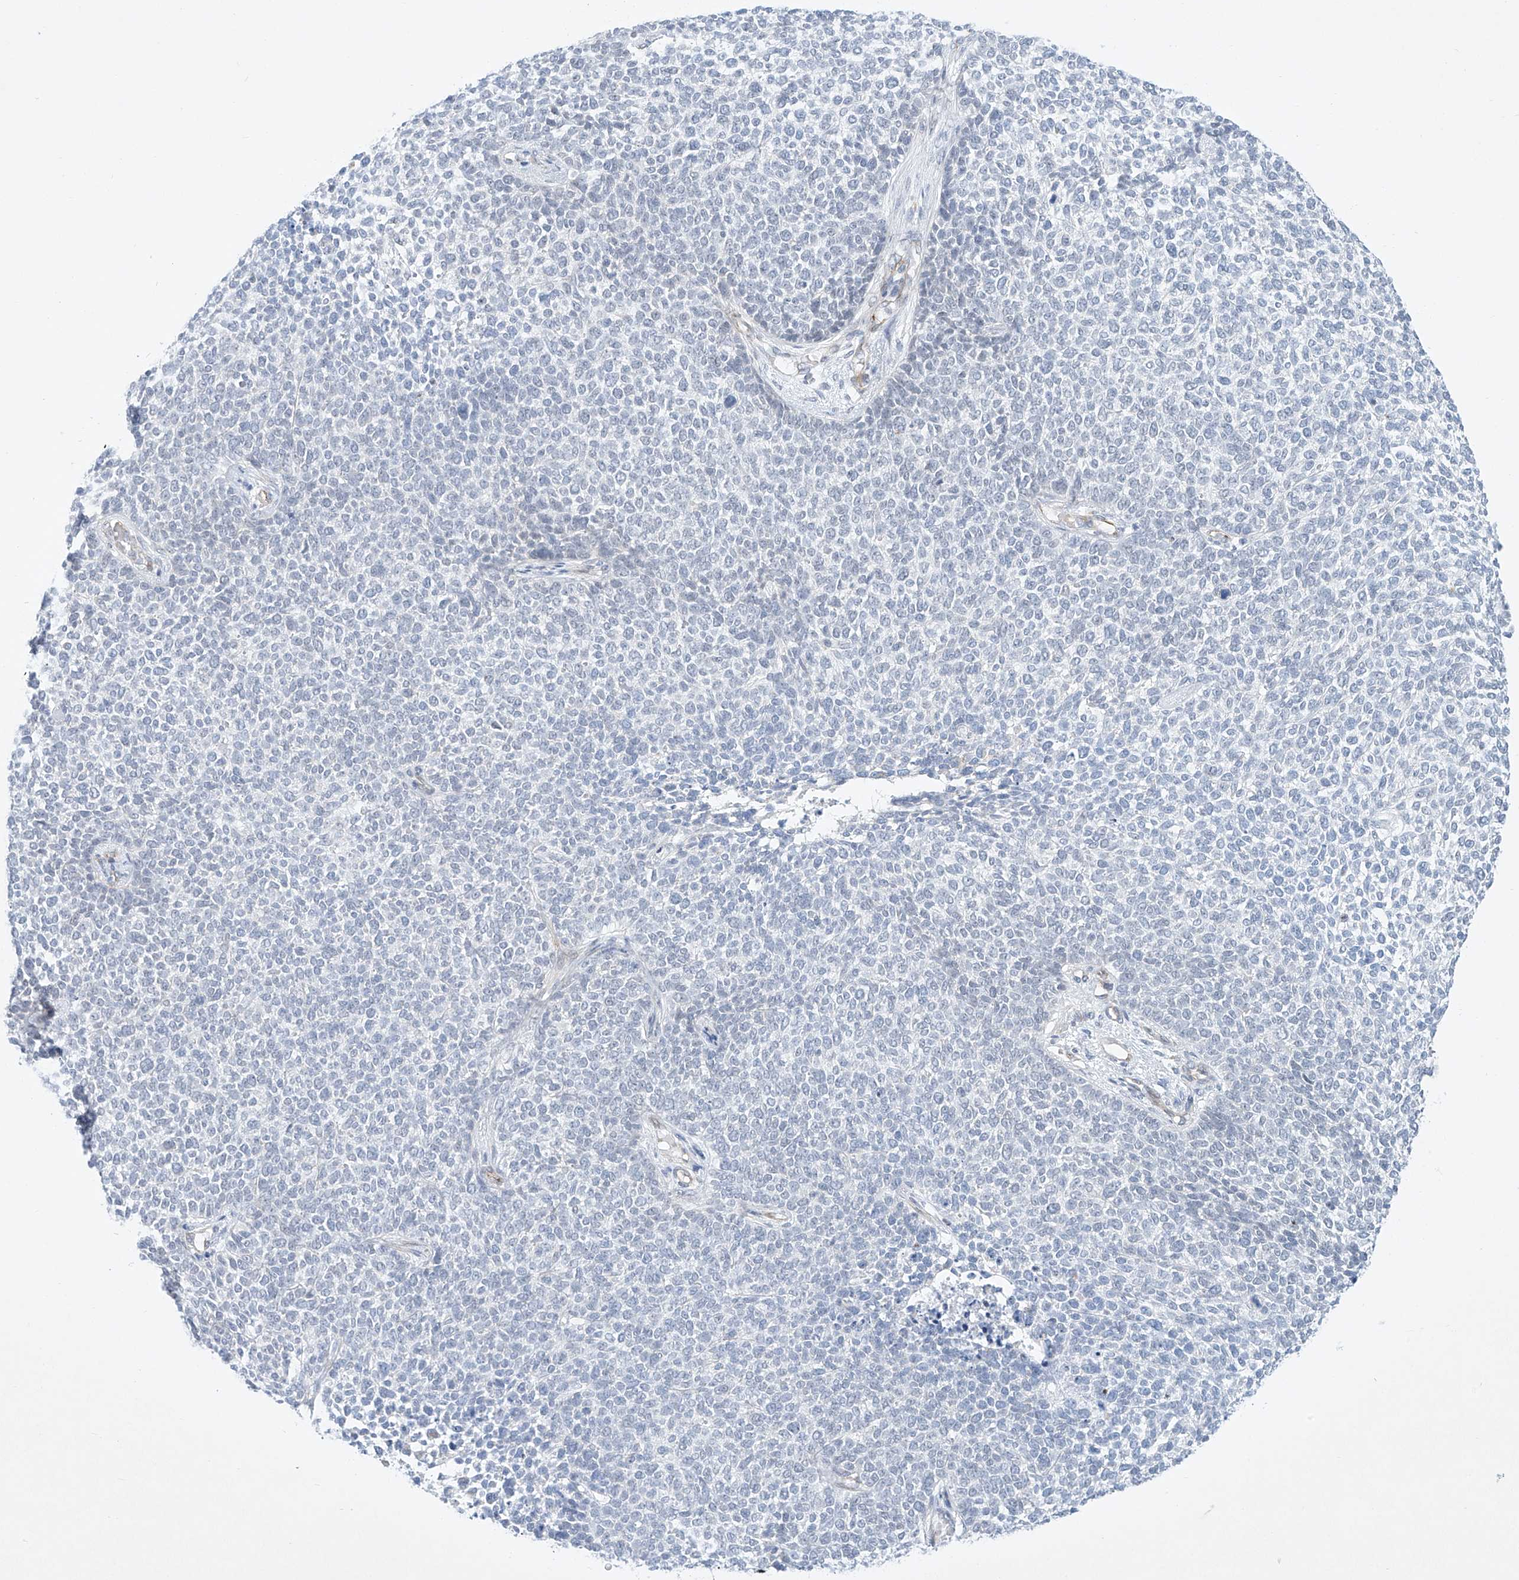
{"staining": {"intensity": "negative", "quantity": "none", "location": "none"}, "tissue": "skin cancer", "cell_type": "Tumor cells", "image_type": "cancer", "snomed": [{"axis": "morphology", "description": "Basal cell carcinoma"}, {"axis": "topography", "description": "Skin"}], "caption": "Tumor cells show no significant protein staining in skin basal cell carcinoma. Nuclei are stained in blue.", "gene": "REEP2", "patient": {"sex": "female", "age": 84}}